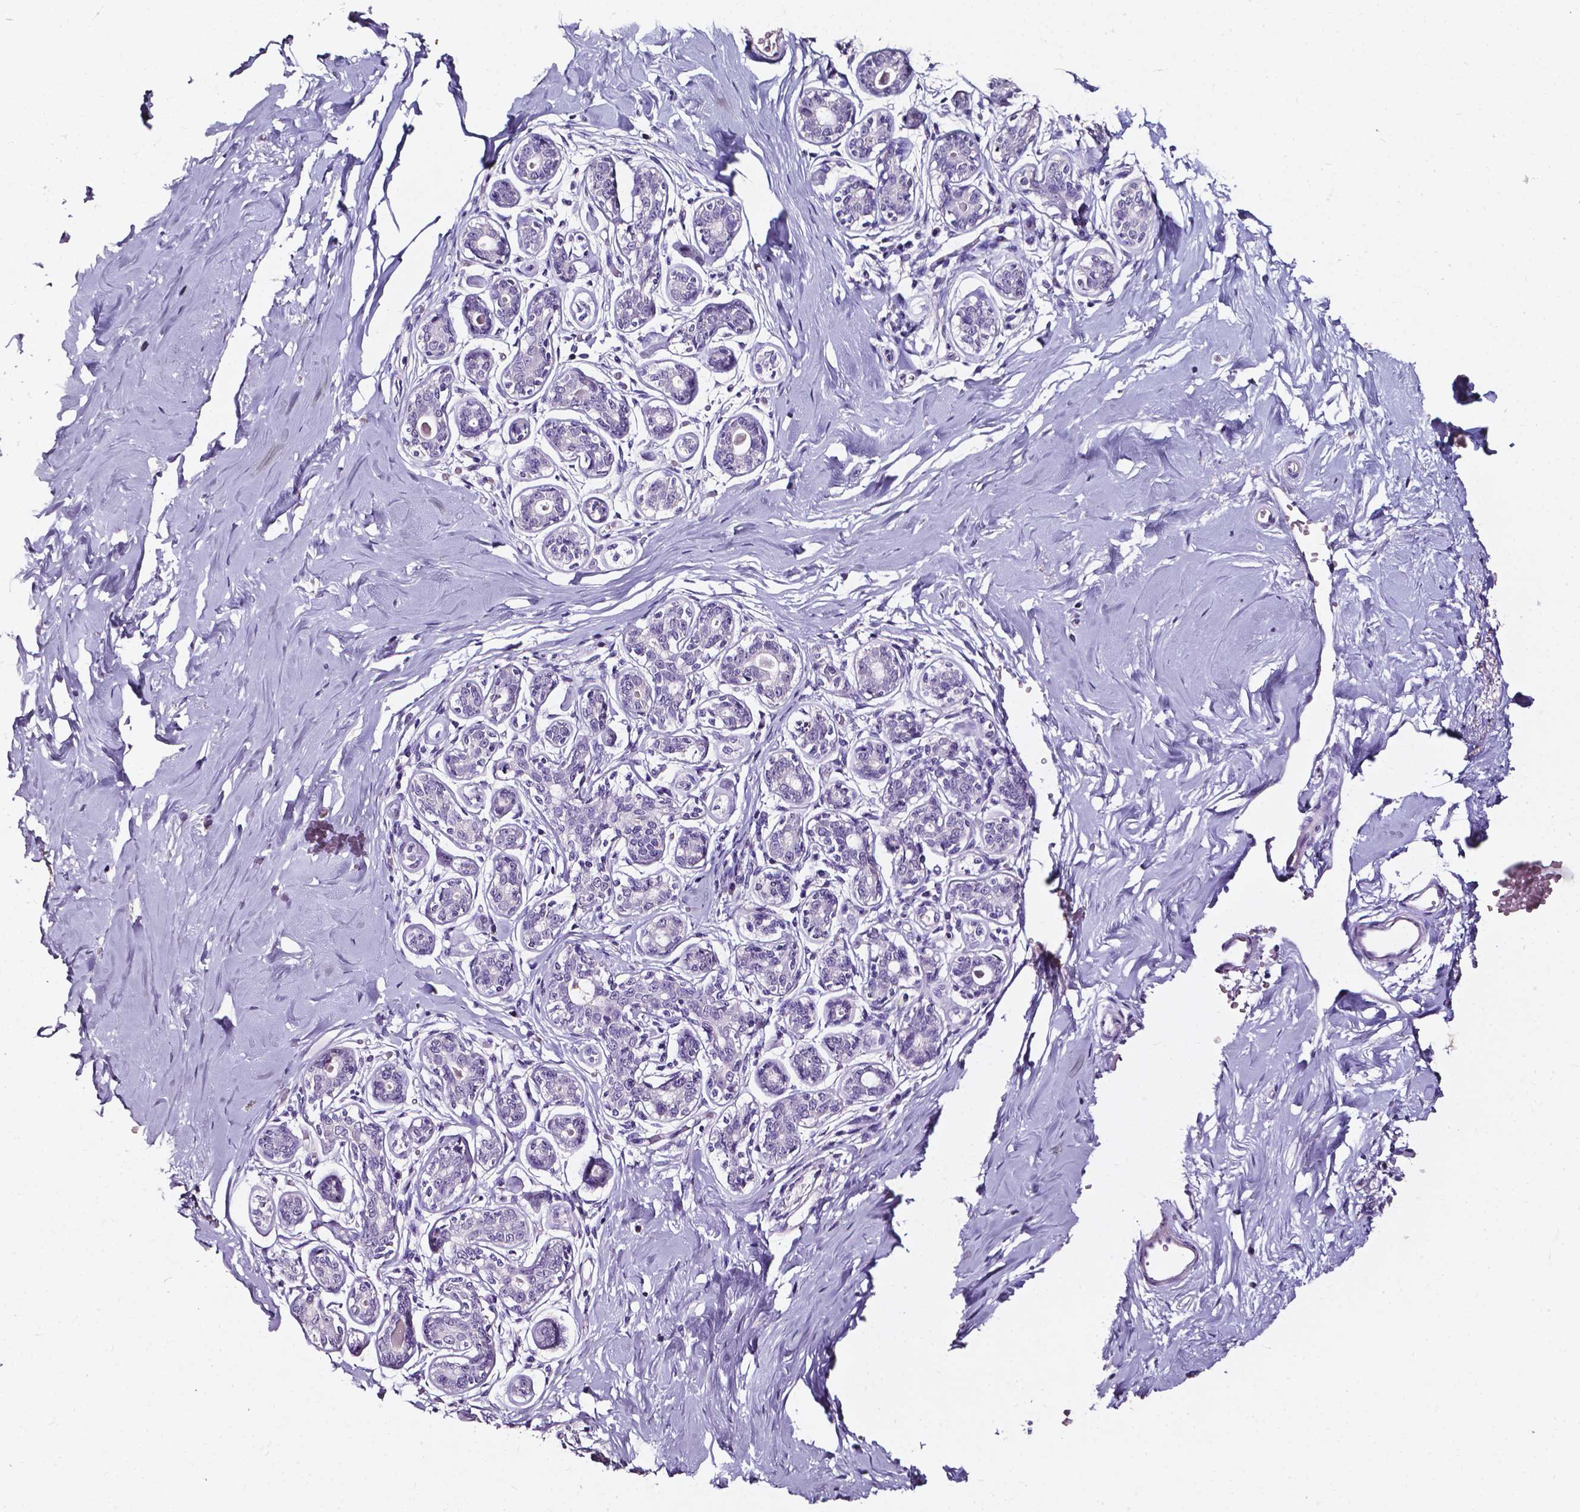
{"staining": {"intensity": "negative", "quantity": "none", "location": "none"}, "tissue": "breast", "cell_type": "Adipocytes", "image_type": "normal", "snomed": [{"axis": "morphology", "description": "Normal tissue, NOS"}, {"axis": "topography", "description": "Skin"}, {"axis": "topography", "description": "Breast"}], "caption": "Immunohistochemistry image of benign breast: human breast stained with DAB reveals no significant protein expression in adipocytes. The staining was performed using DAB to visualize the protein expression in brown, while the nuclei were stained in blue with hematoxylin (Magnification: 20x).", "gene": "DEFA5", "patient": {"sex": "female", "age": 43}}